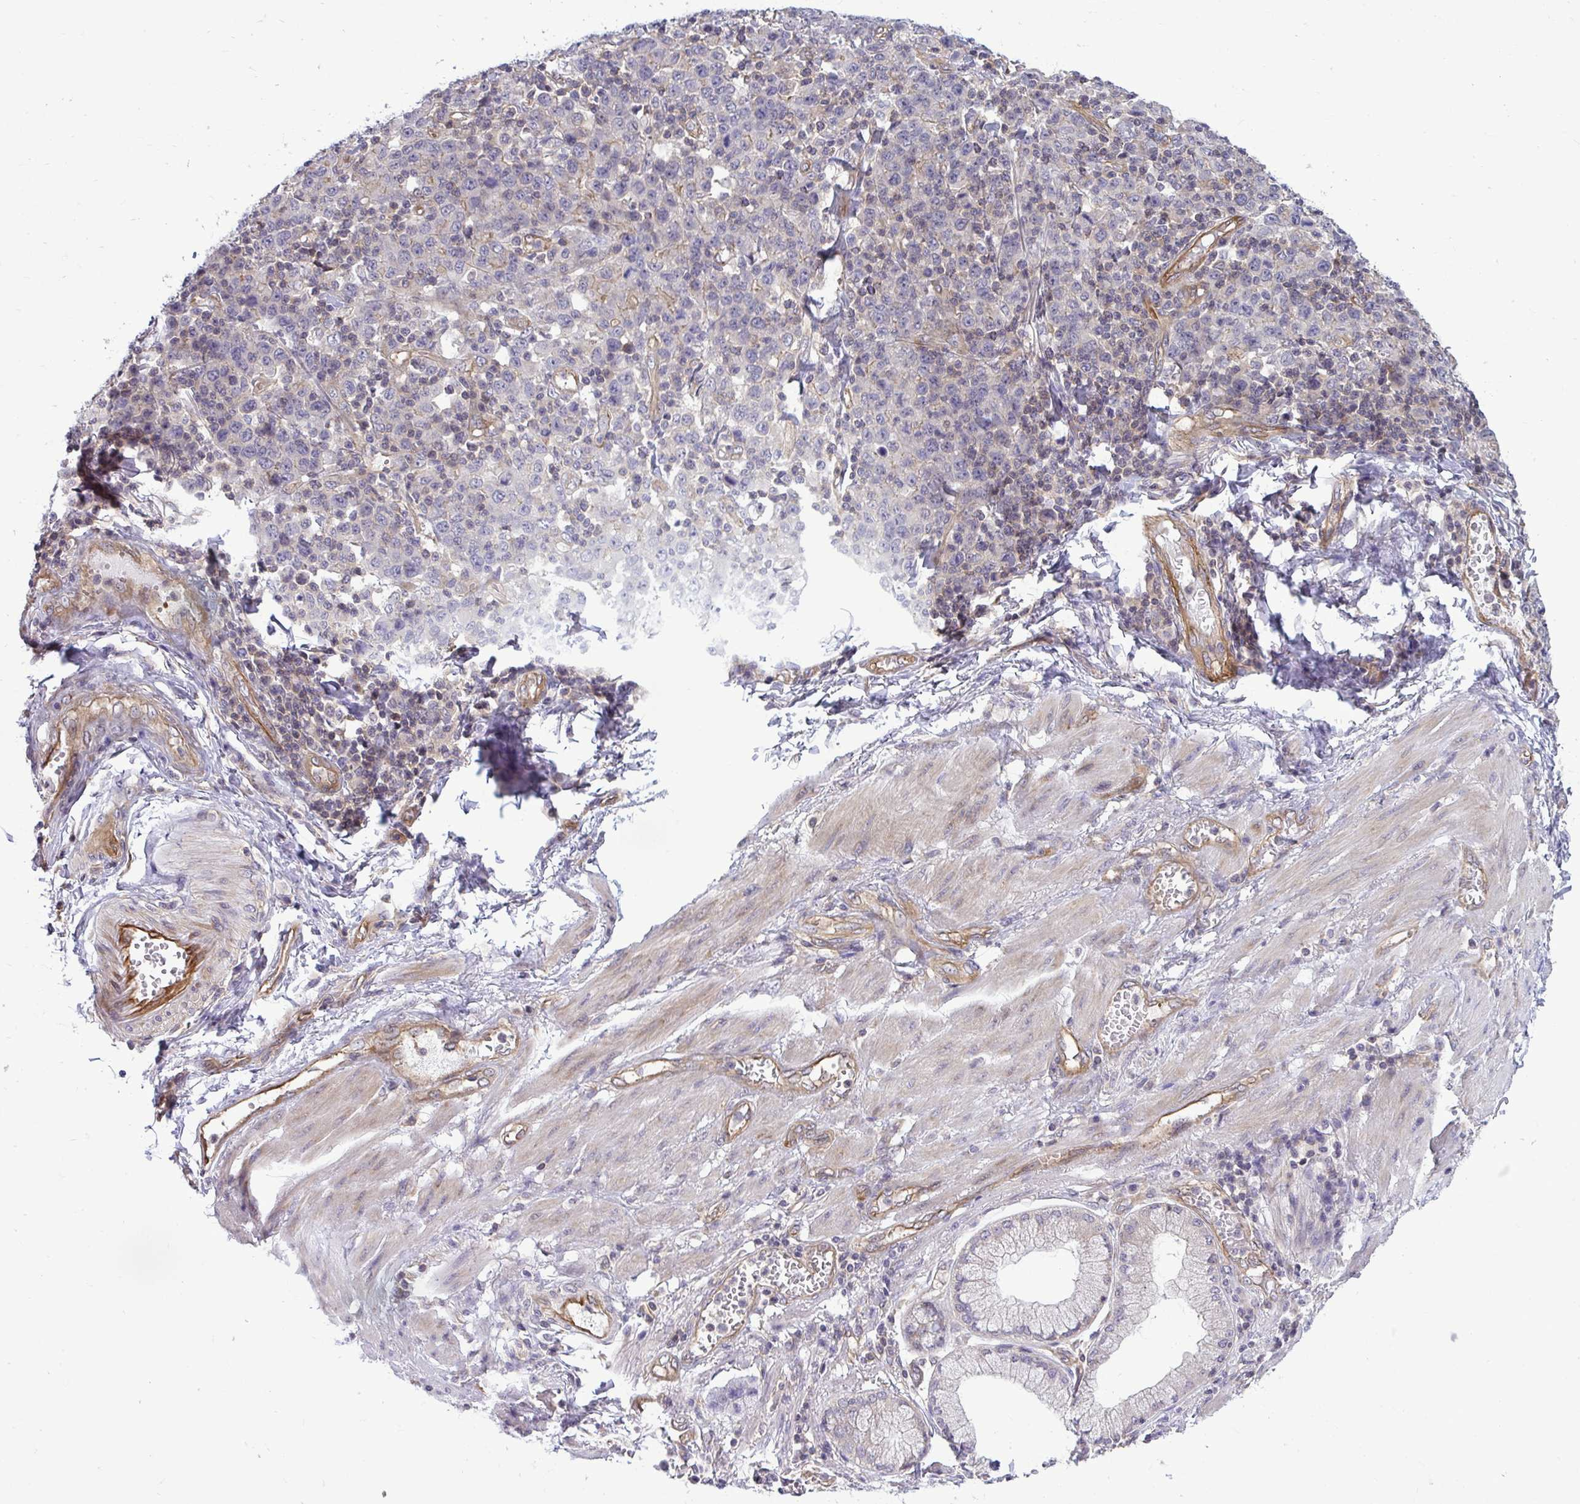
{"staining": {"intensity": "negative", "quantity": "none", "location": "none"}, "tissue": "stomach cancer", "cell_type": "Tumor cells", "image_type": "cancer", "snomed": [{"axis": "morphology", "description": "Adenocarcinoma, NOS"}, {"axis": "topography", "description": "Stomach, upper"}], "caption": "An image of human stomach cancer is negative for staining in tumor cells.", "gene": "FUT10", "patient": {"sex": "male", "age": 69}}